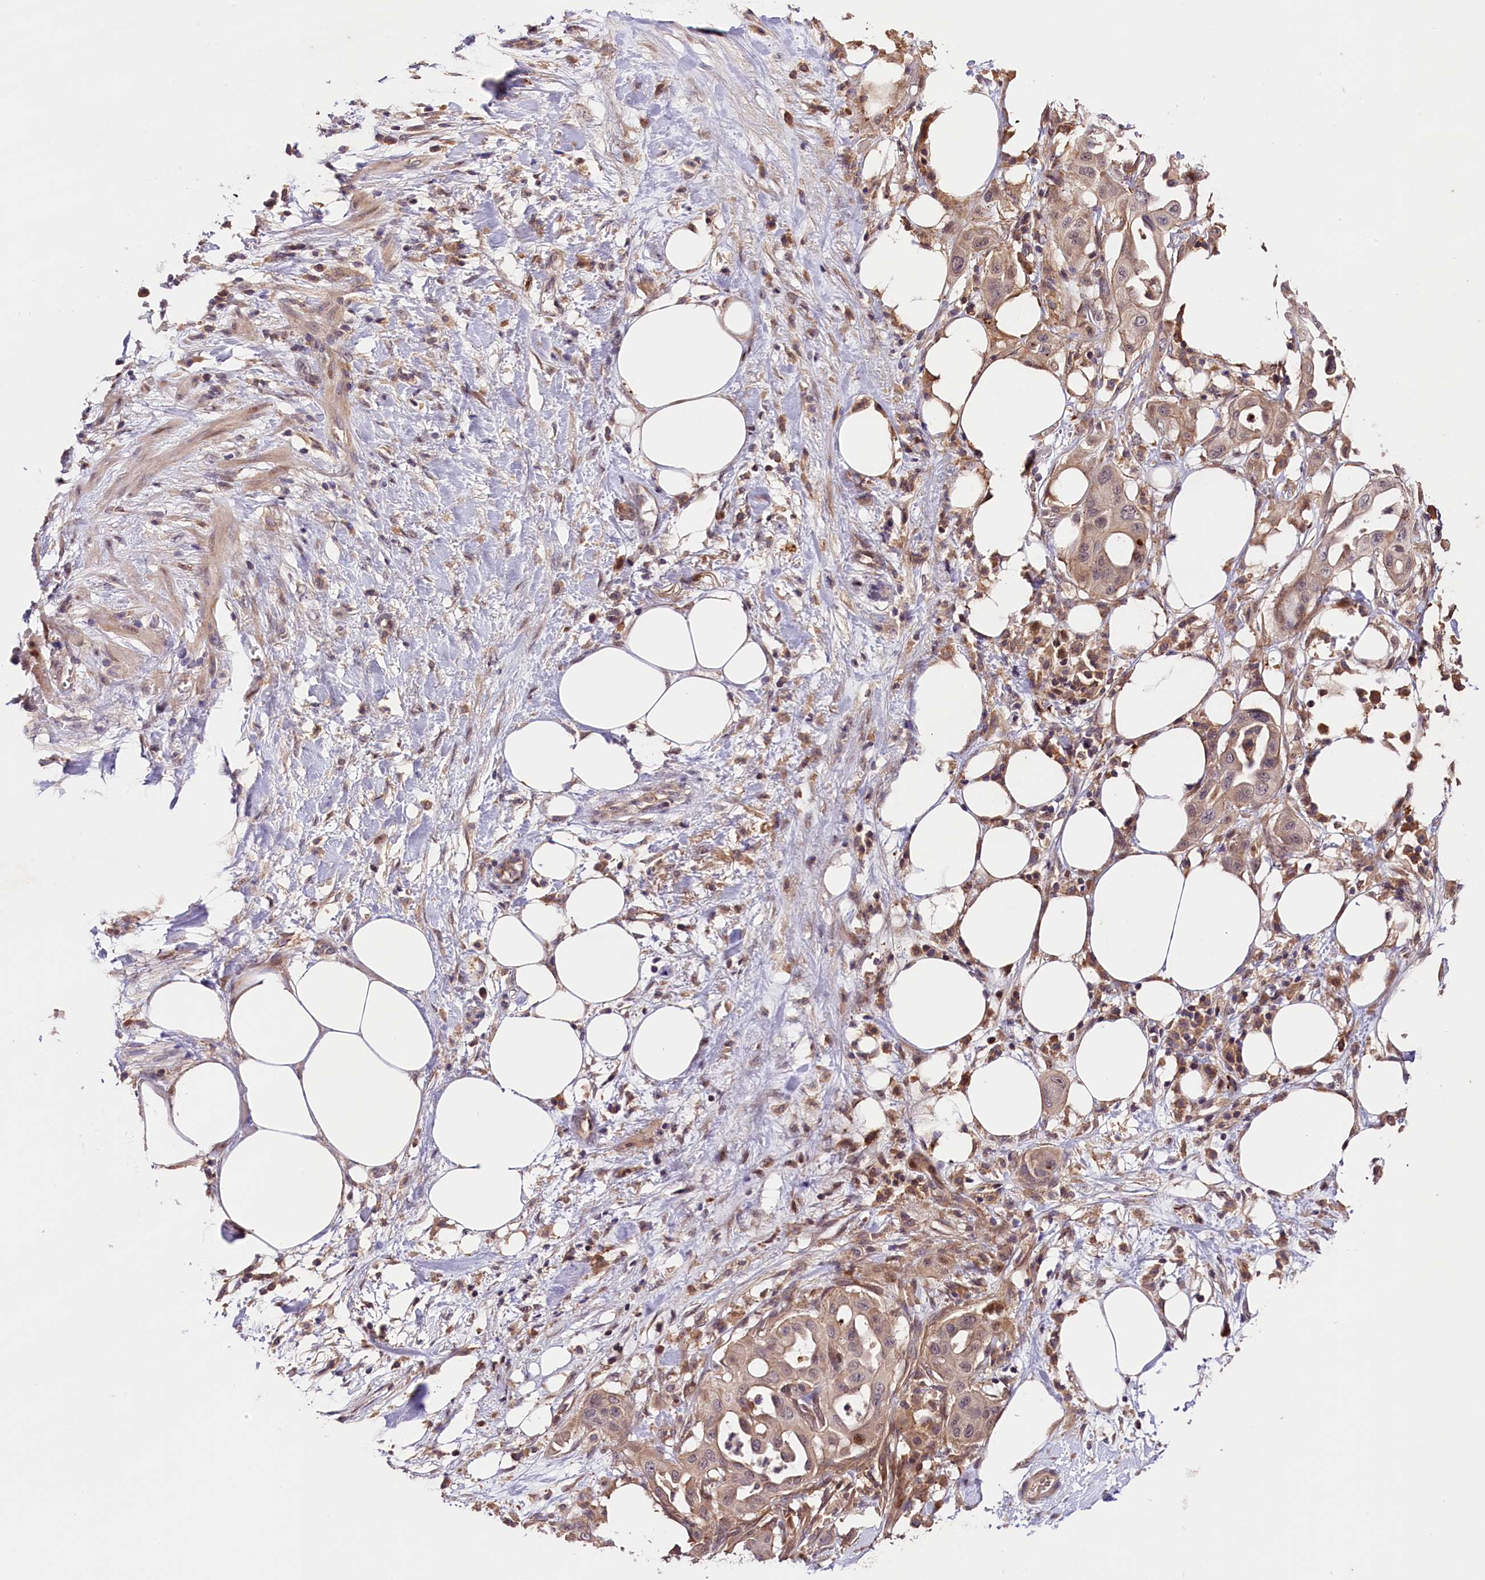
{"staining": {"intensity": "weak", "quantity": "<25%", "location": "nuclear"}, "tissue": "pancreatic cancer", "cell_type": "Tumor cells", "image_type": "cancer", "snomed": [{"axis": "morphology", "description": "Adenocarcinoma, NOS"}, {"axis": "topography", "description": "Pancreas"}], "caption": "Immunohistochemistry (IHC) of adenocarcinoma (pancreatic) displays no staining in tumor cells.", "gene": "CACNA1H", "patient": {"sex": "male", "age": 68}}